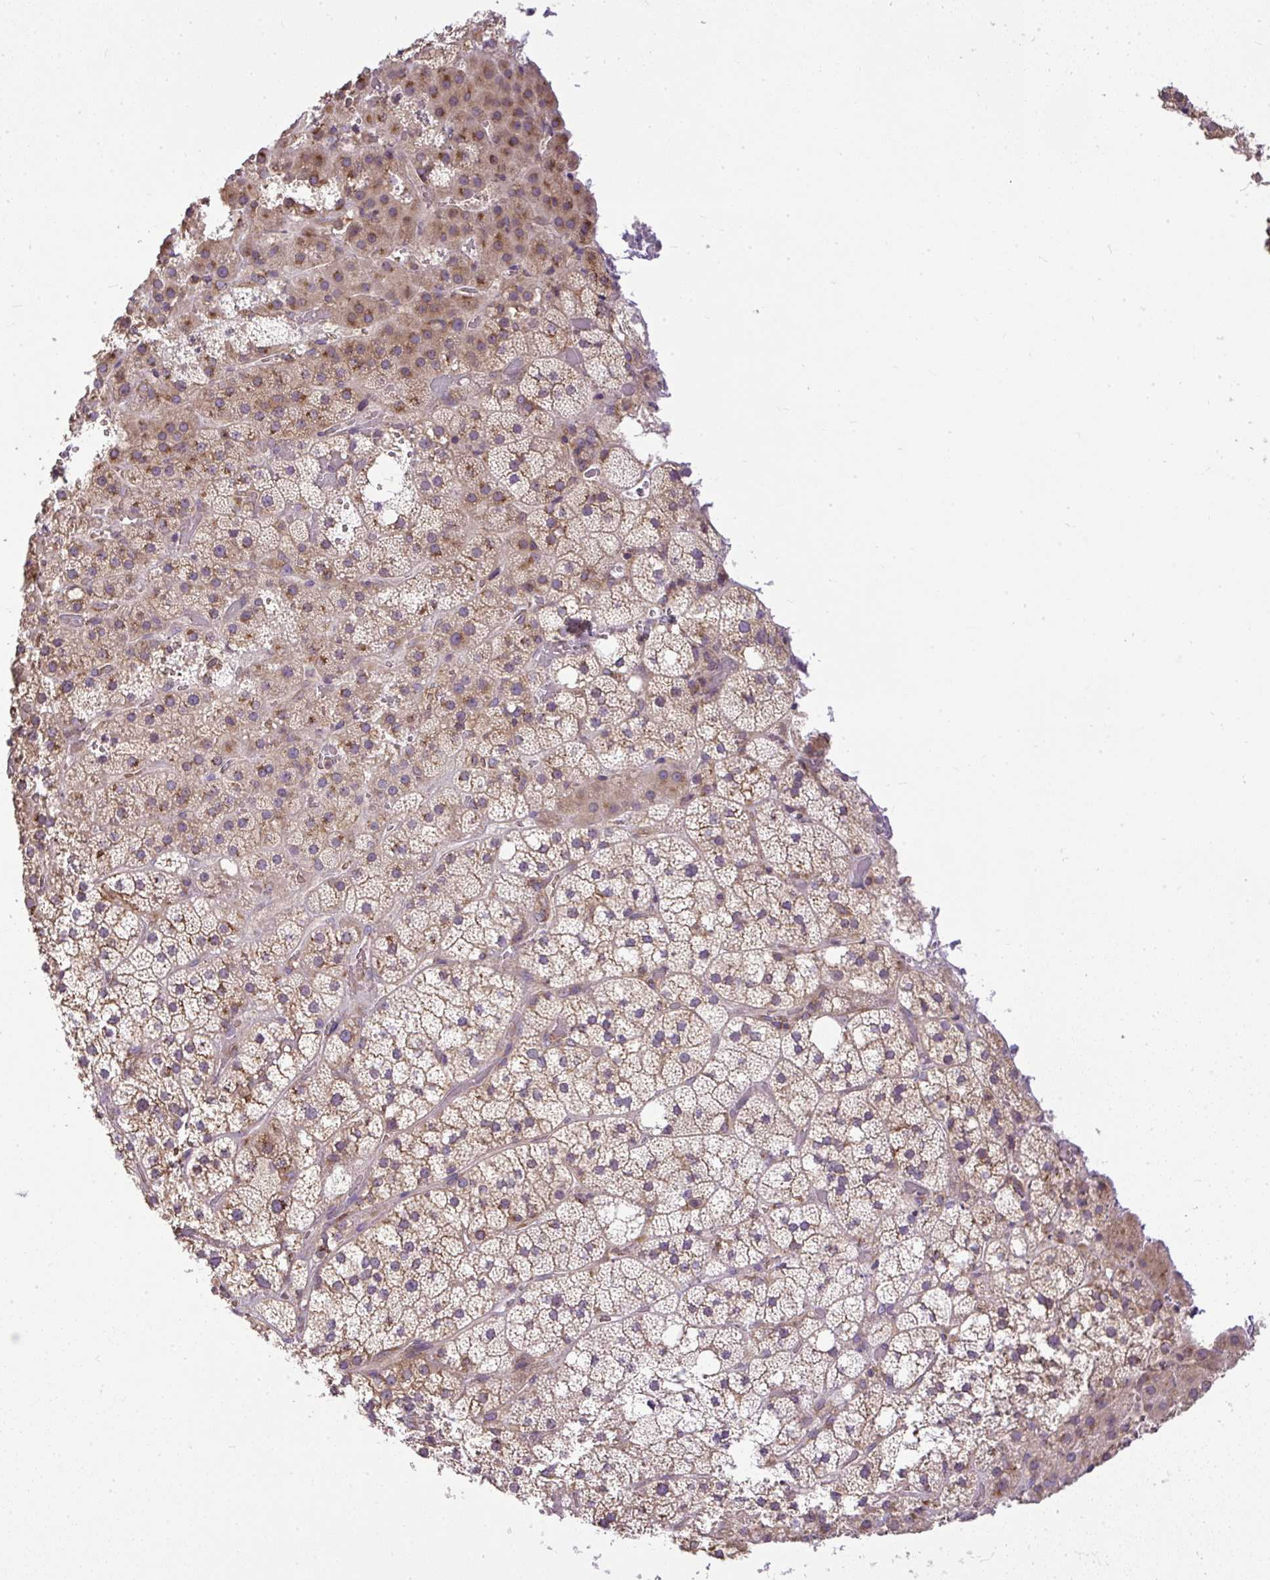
{"staining": {"intensity": "moderate", "quantity": "25%-75%", "location": "cytoplasmic/membranous"}, "tissue": "adrenal gland", "cell_type": "Glandular cells", "image_type": "normal", "snomed": [{"axis": "morphology", "description": "Normal tissue, NOS"}, {"axis": "topography", "description": "Adrenal gland"}], "caption": "Glandular cells demonstrate moderate cytoplasmic/membranous expression in about 25%-75% of cells in unremarkable adrenal gland. (DAB = brown stain, brightfield microscopy at high magnification).", "gene": "SMC4", "patient": {"sex": "male", "age": 53}}